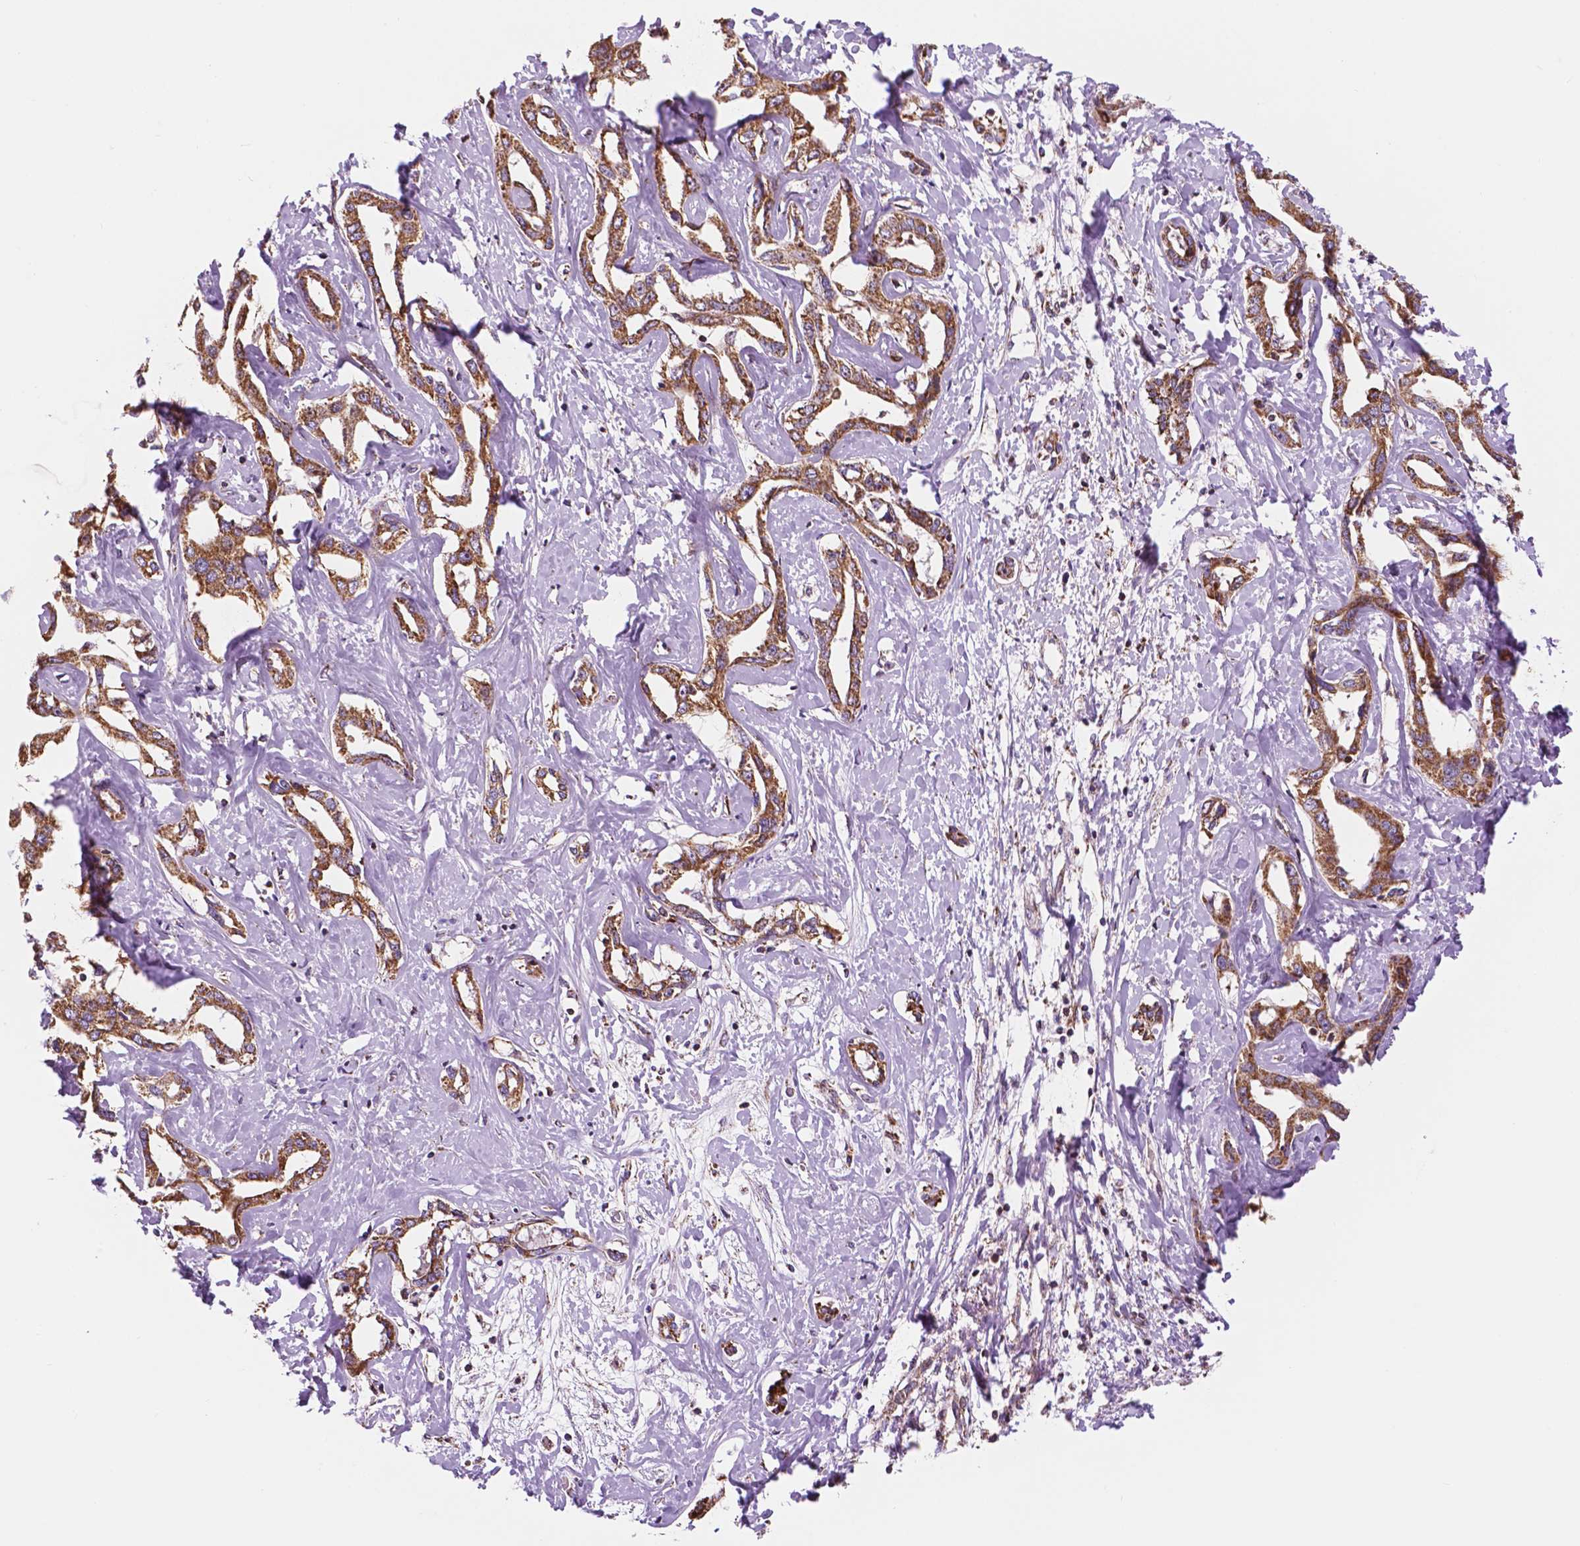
{"staining": {"intensity": "strong", "quantity": ">75%", "location": "cytoplasmic/membranous"}, "tissue": "liver cancer", "cell_type": "Tumor cells", "image_type": "cancer", "snomed": [{"axis": "morphology", "description": "Cholangiocarcinoma"}, {"axis": "topography", "description": "Liver"}], "caption": "Liver cancer (cholangiocarcinoma) stained with immunohistochemistry (IHC) exhibits strong cytoplasmic/membranous staining in approximately >75% of tumor cells.", "gene": "GEMIN4", "patient": {"sex": "male", "age": 59}}